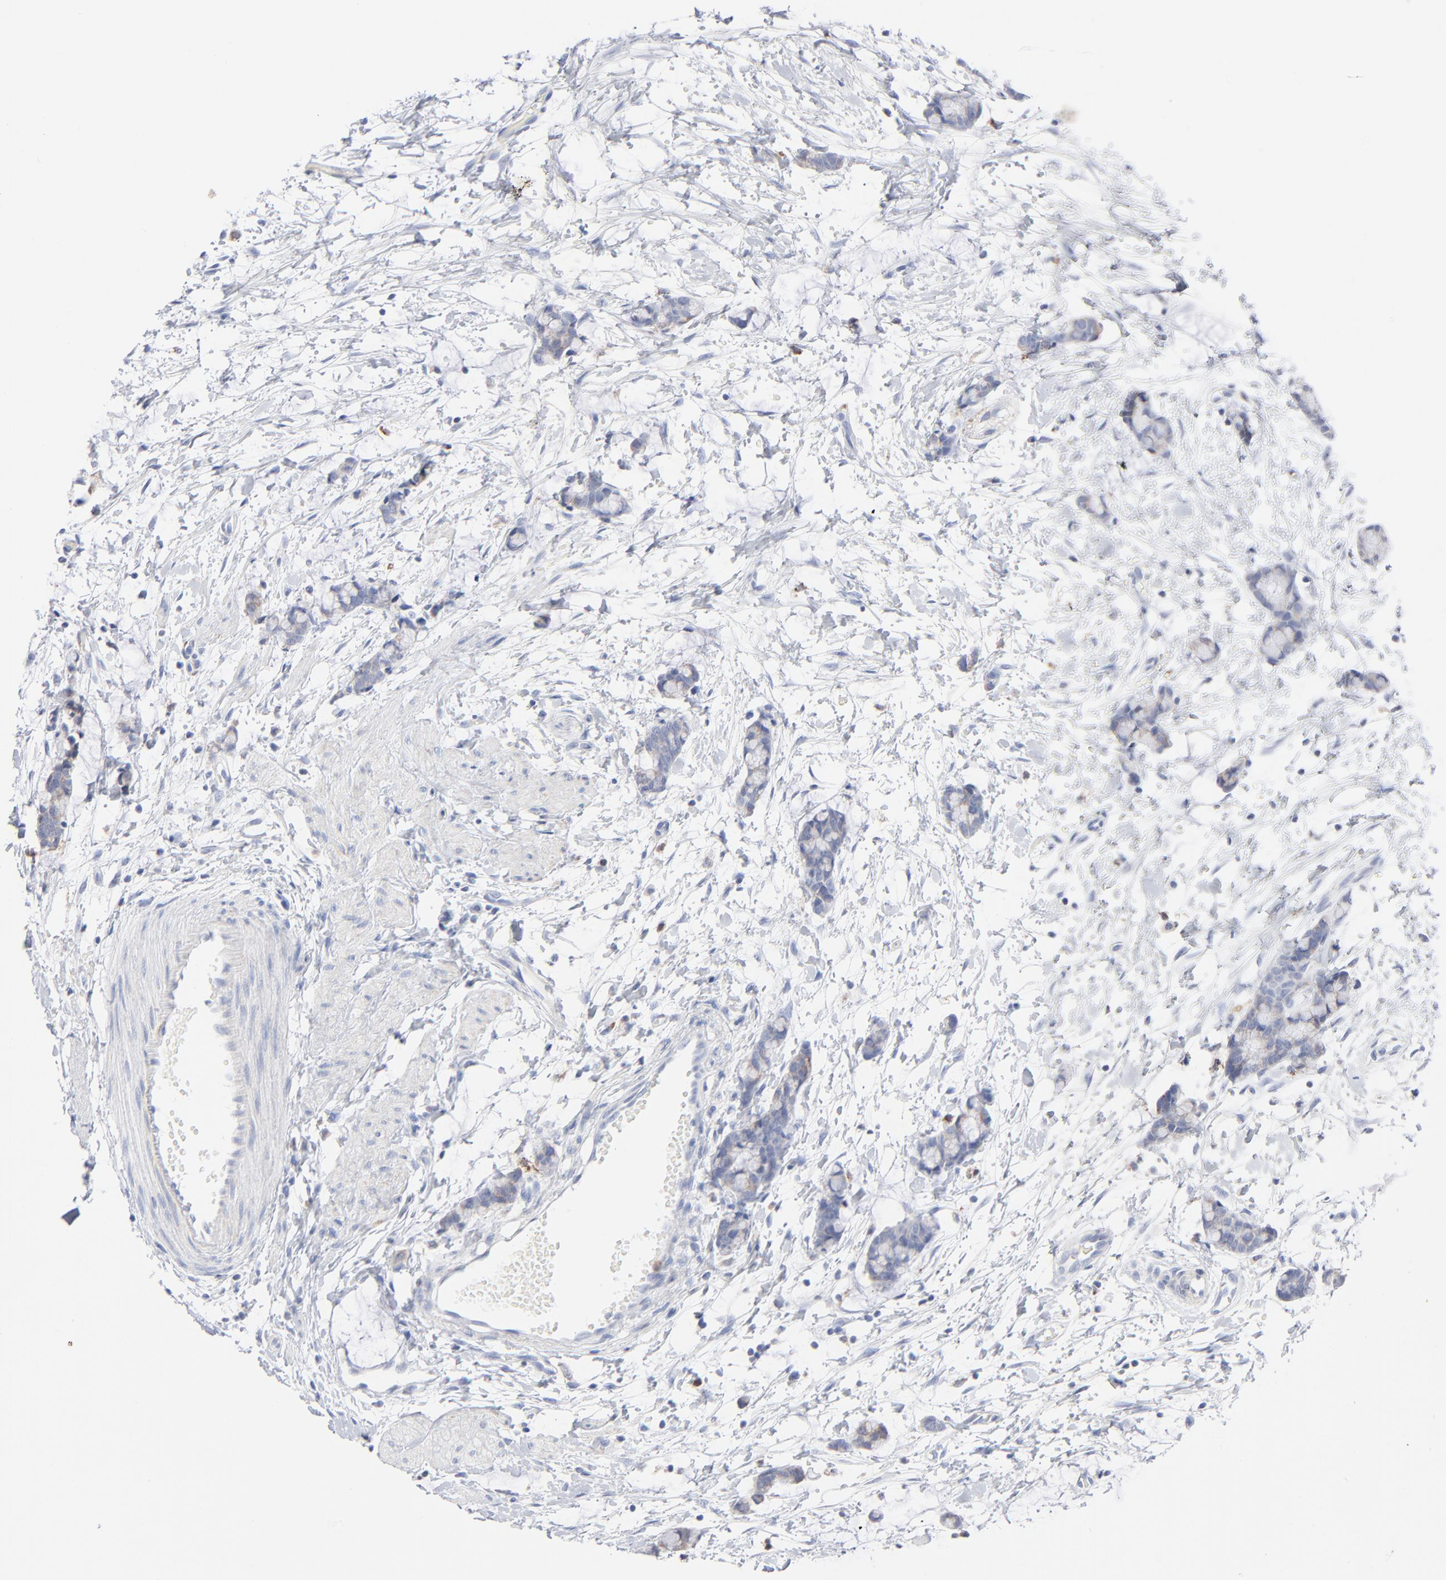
{"staining": {"intensity": "negative", "quantity": "none", "location": "none"}, "tissue": "colorectal cancer", "cell_type": "Tumor cells", "image_type": "cancer", "snomed": [{"axis": "morphology", "description": "Adenocarcinoma, NOS"}, {"axis": "topography", "description": "Colon"}], "caption": "DAB immunohistochemical staining of human colorectal cancer (adenocarcinoma) reveals no significant staining in tumor cells.", "gene": "CHCHD10", "patient": {"sex": "male", "age": 14}}